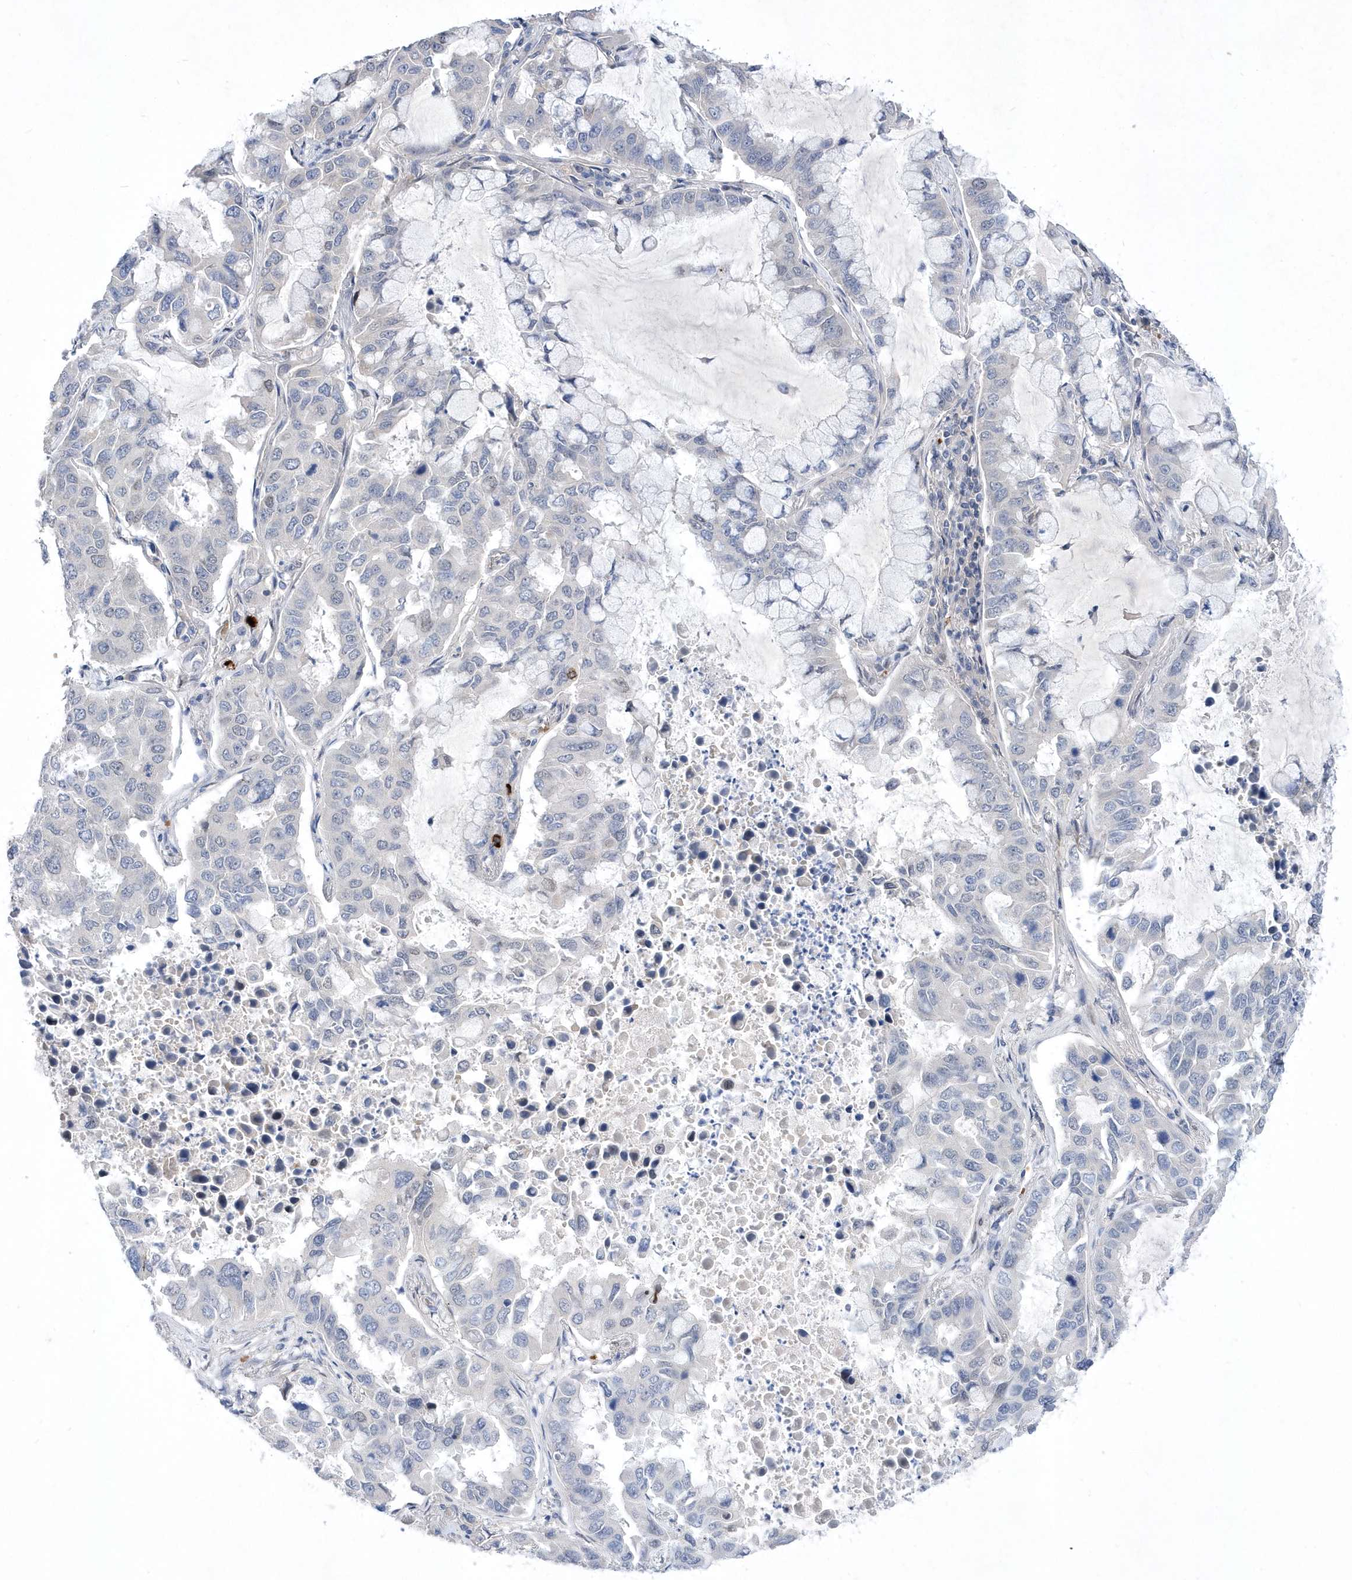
{"staining": {"intensity": "negative", "quantity": "none", "location": "none"}, "tissue": "lung cancer", "cell_type": "Tumor cells", "image_type": "cancer", "snomed": [{"axis": "morphology", "description": "Adenocarcinoma, NOS"}, {"axis": "topography", "description": "Lung"}], "caption": "Protein analysis of lung adenocarcinoma shows no significant staining in tumor cells. The staining was performed using DAB (3,3'-diaminobenzidine) to visualize the protein expression in brown, while the nuclei were stained in blue with hematoxylin (Magnification: 20x).", "gene": "ZNF875", "patient": {"sex": "male", "age": 64}}